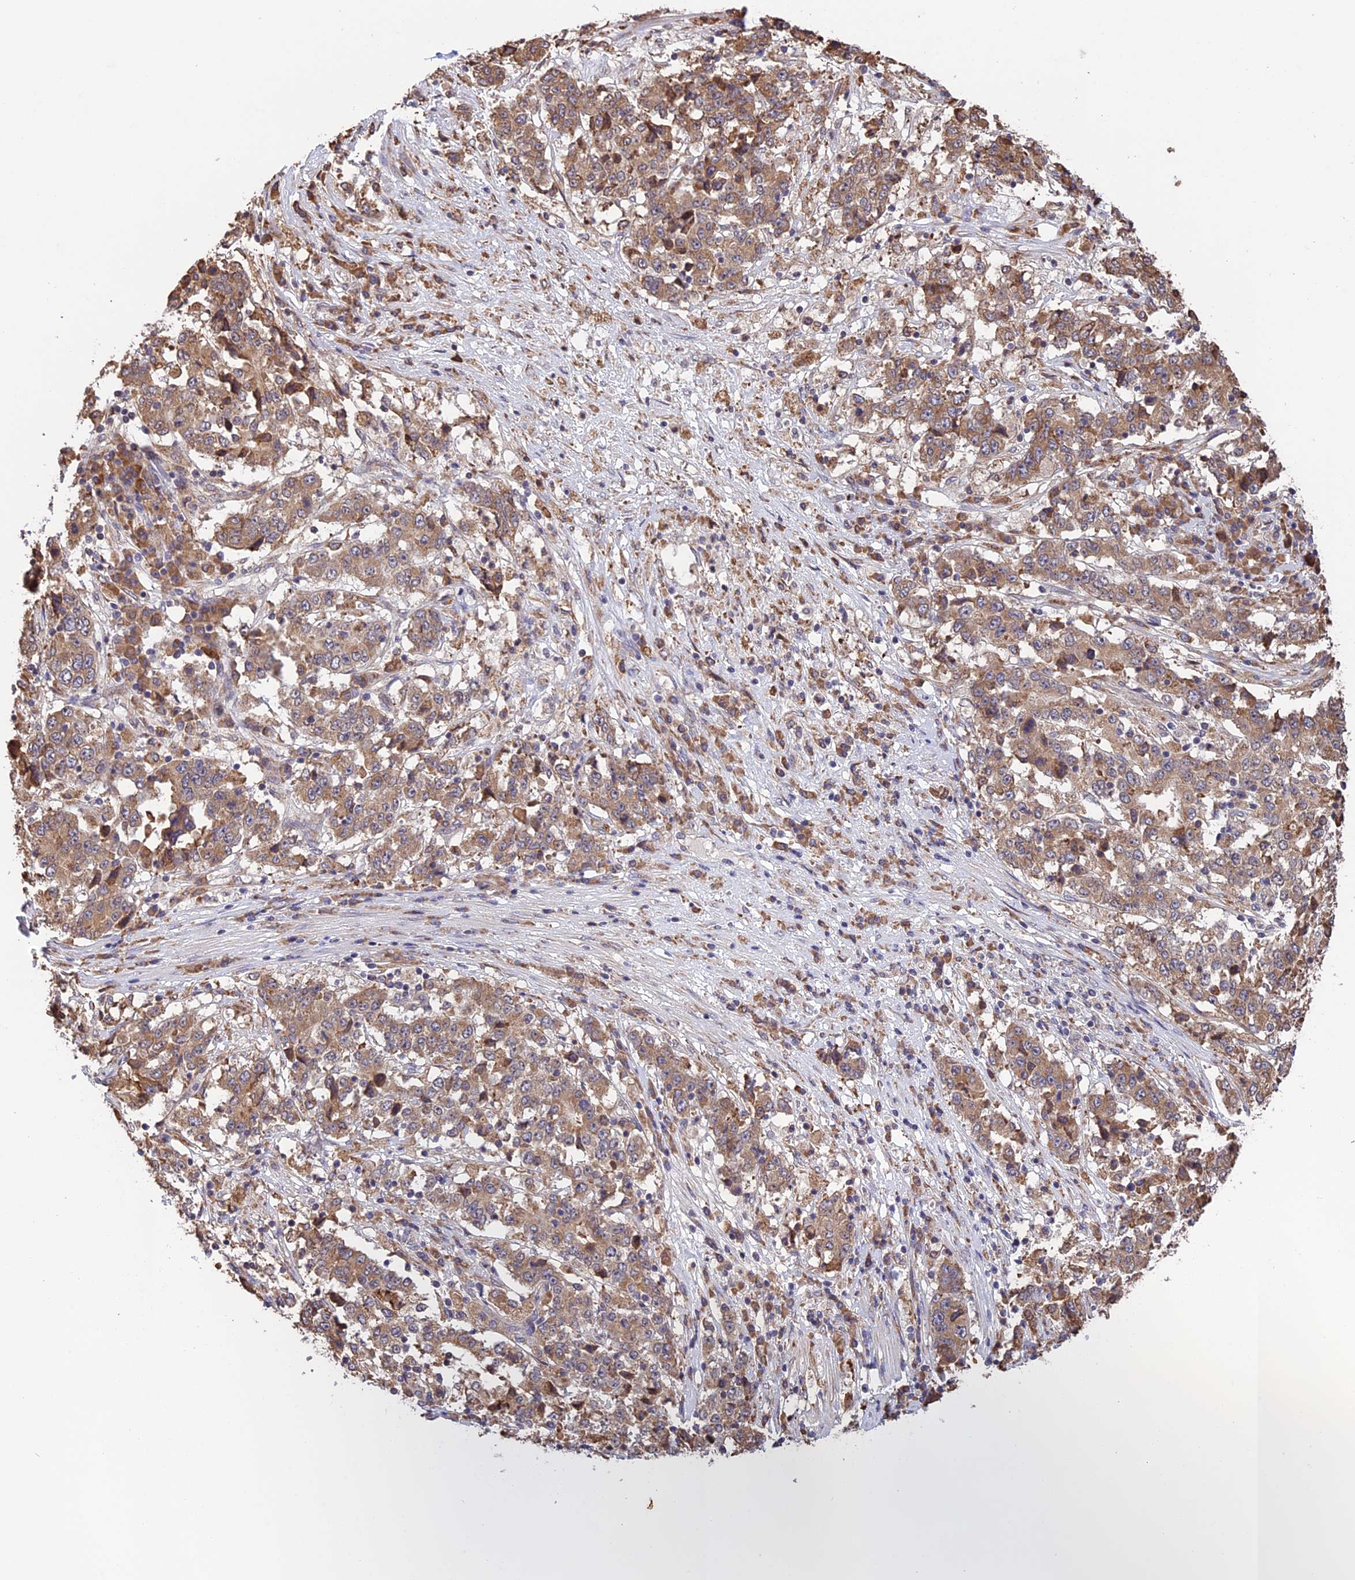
{"staining": {"intensity": "moderate", "quantity": ">75%", "location": "cytoplasmic/membranous"}, "tissue": "stomach cancer", "cell_type": "Tumor cells", "image_type": "cancer", "snomed": [{"axis": "morphology", "description": "Adenocarcinoma, NOS"}, {"axis": "topography", "description": "Stomach"}], "caption": "Stomach cancer (adenocarcinoma) stained with a protein marker displays moderate staining in tumor cells.", "gene": "DMRTA2", "patient": {"sex": "male", "age": 59}}